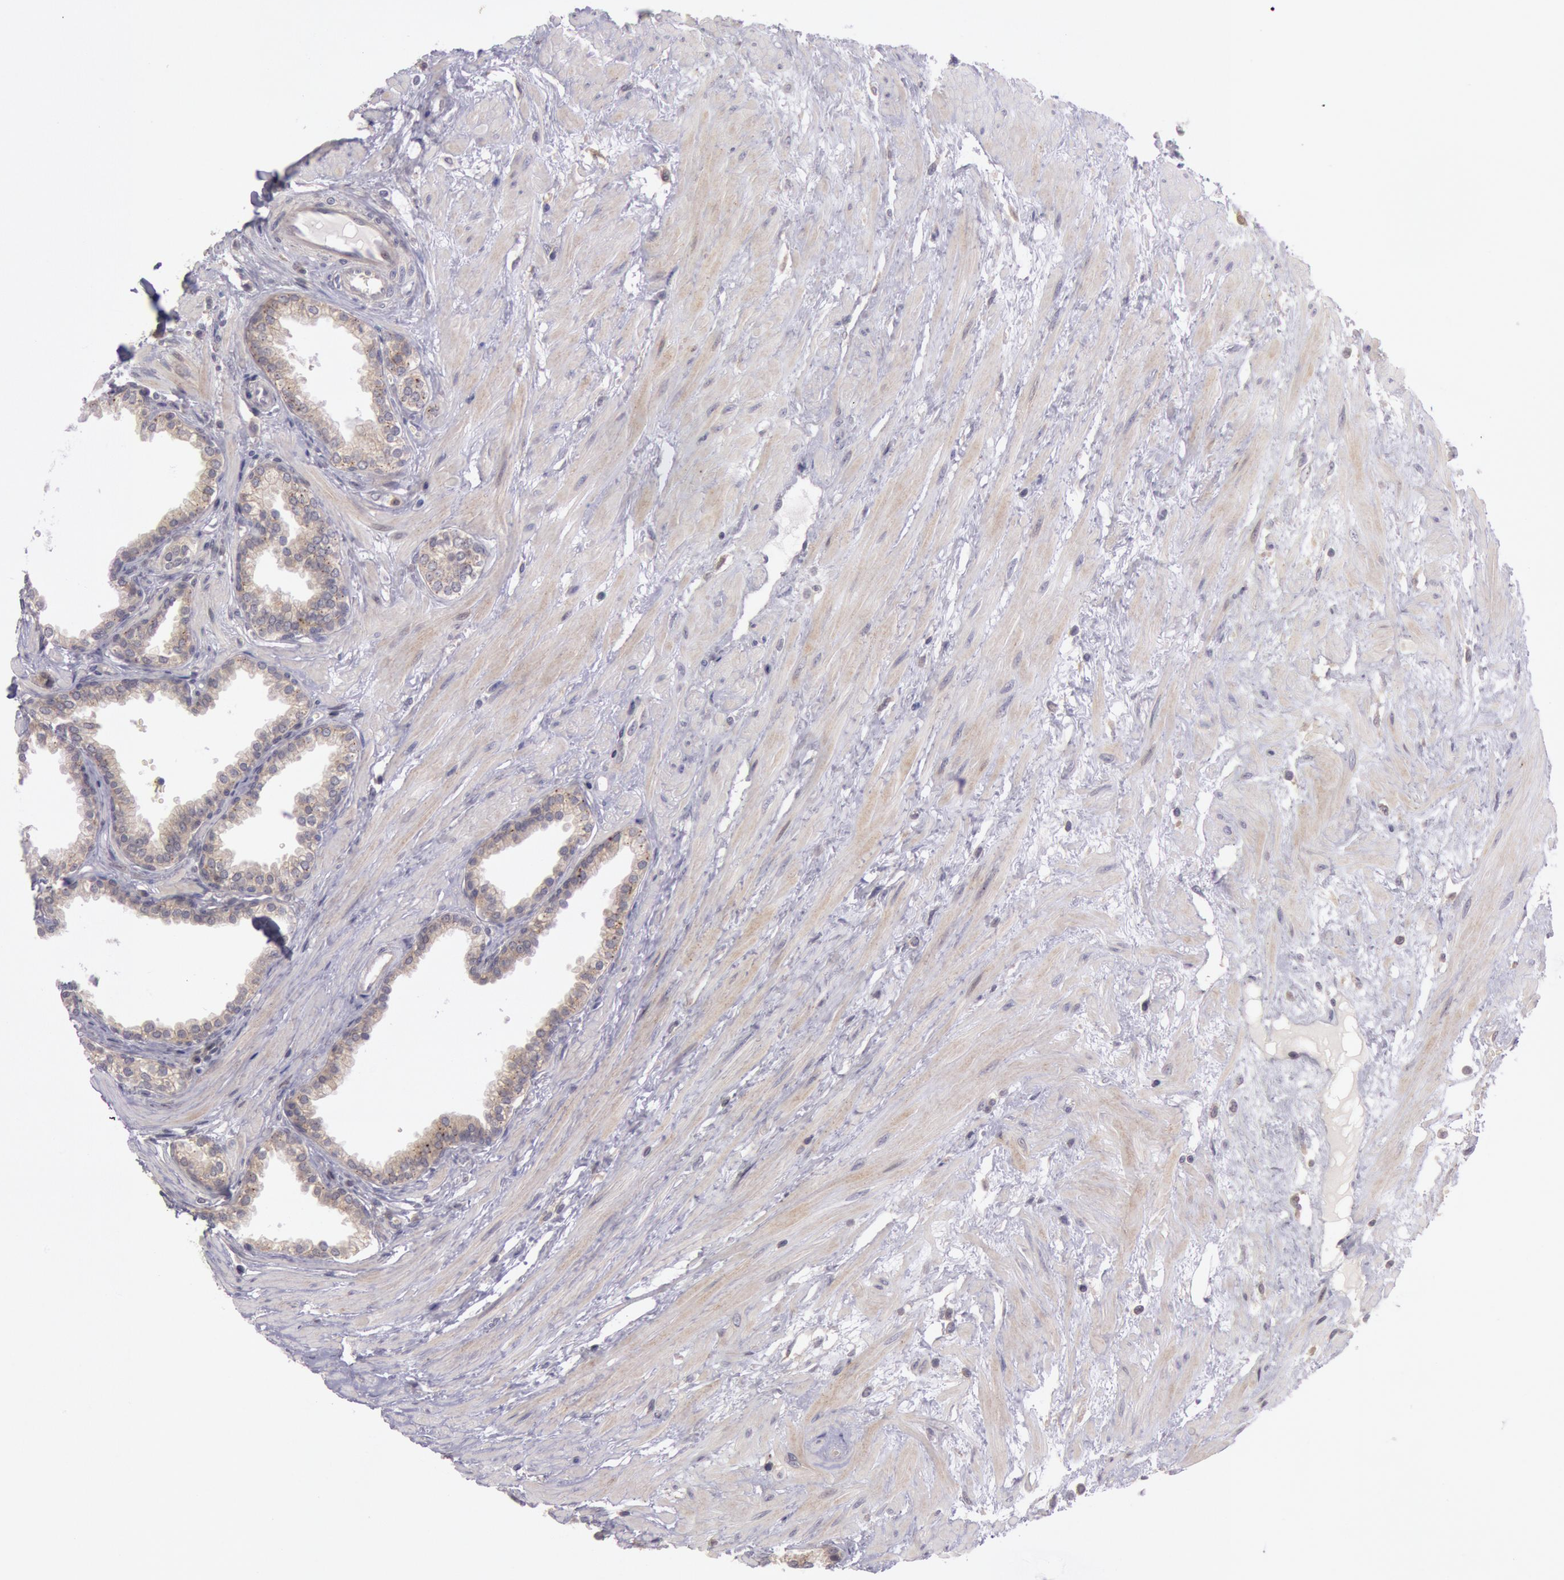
{"staining": {"intensity": "strong", "quantity": ">75%", "location": "cytoplasmic/membranous"}, "tissue": "prostate", "cell_type": "Glandular cells", "image_type": "normal", "snomed": [{"axis": "morphology", "description": "Normal tissue, NOS"}, {"axis": "topography", "description": "Prostate"}], "caption": "A photomicrograph of prostate stained for a protein demonstrates strong cytoplasmic/membranous brown staining in glandular cells.", "gene": "TRIB2", "patient": {"sex": "male", "age": 64}}